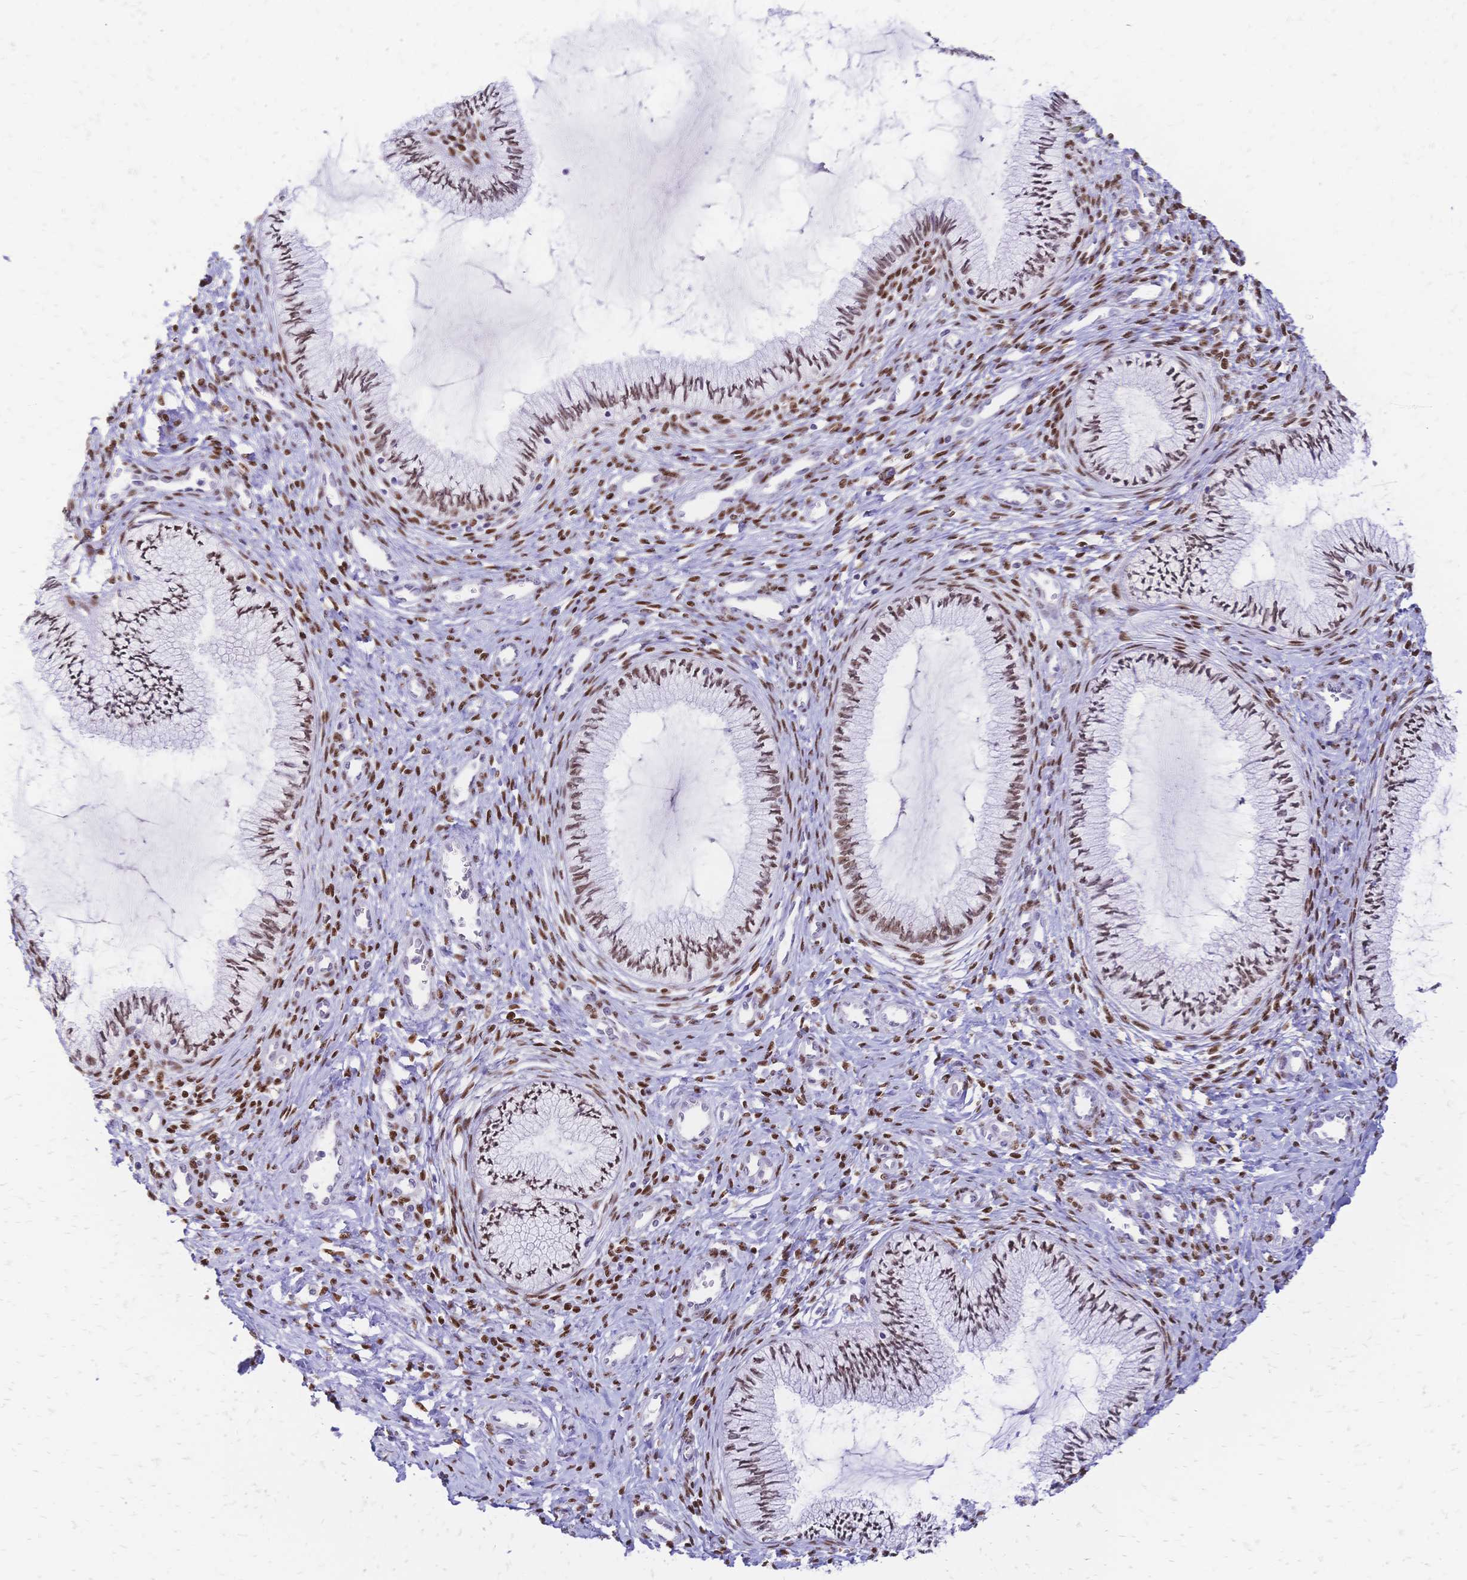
{"staining": {"intensity": "moderate", "quantity": ">75%", "location": "nuclear"}, "tissue": "cervix", "cell_type": "Glandular cells", "image_type": "normal", "snomed": [{"axis": "morphology", "description": "Normal tissue, NOS"}, {"axis": "topography", "description": "Cervix"}], "caption": "Moderate nuclear positivity is appreciated in about >75% of glandular cells in benign cervix.", "gene": "NFIC", "patient": {"sex": "female", "age": 24}}